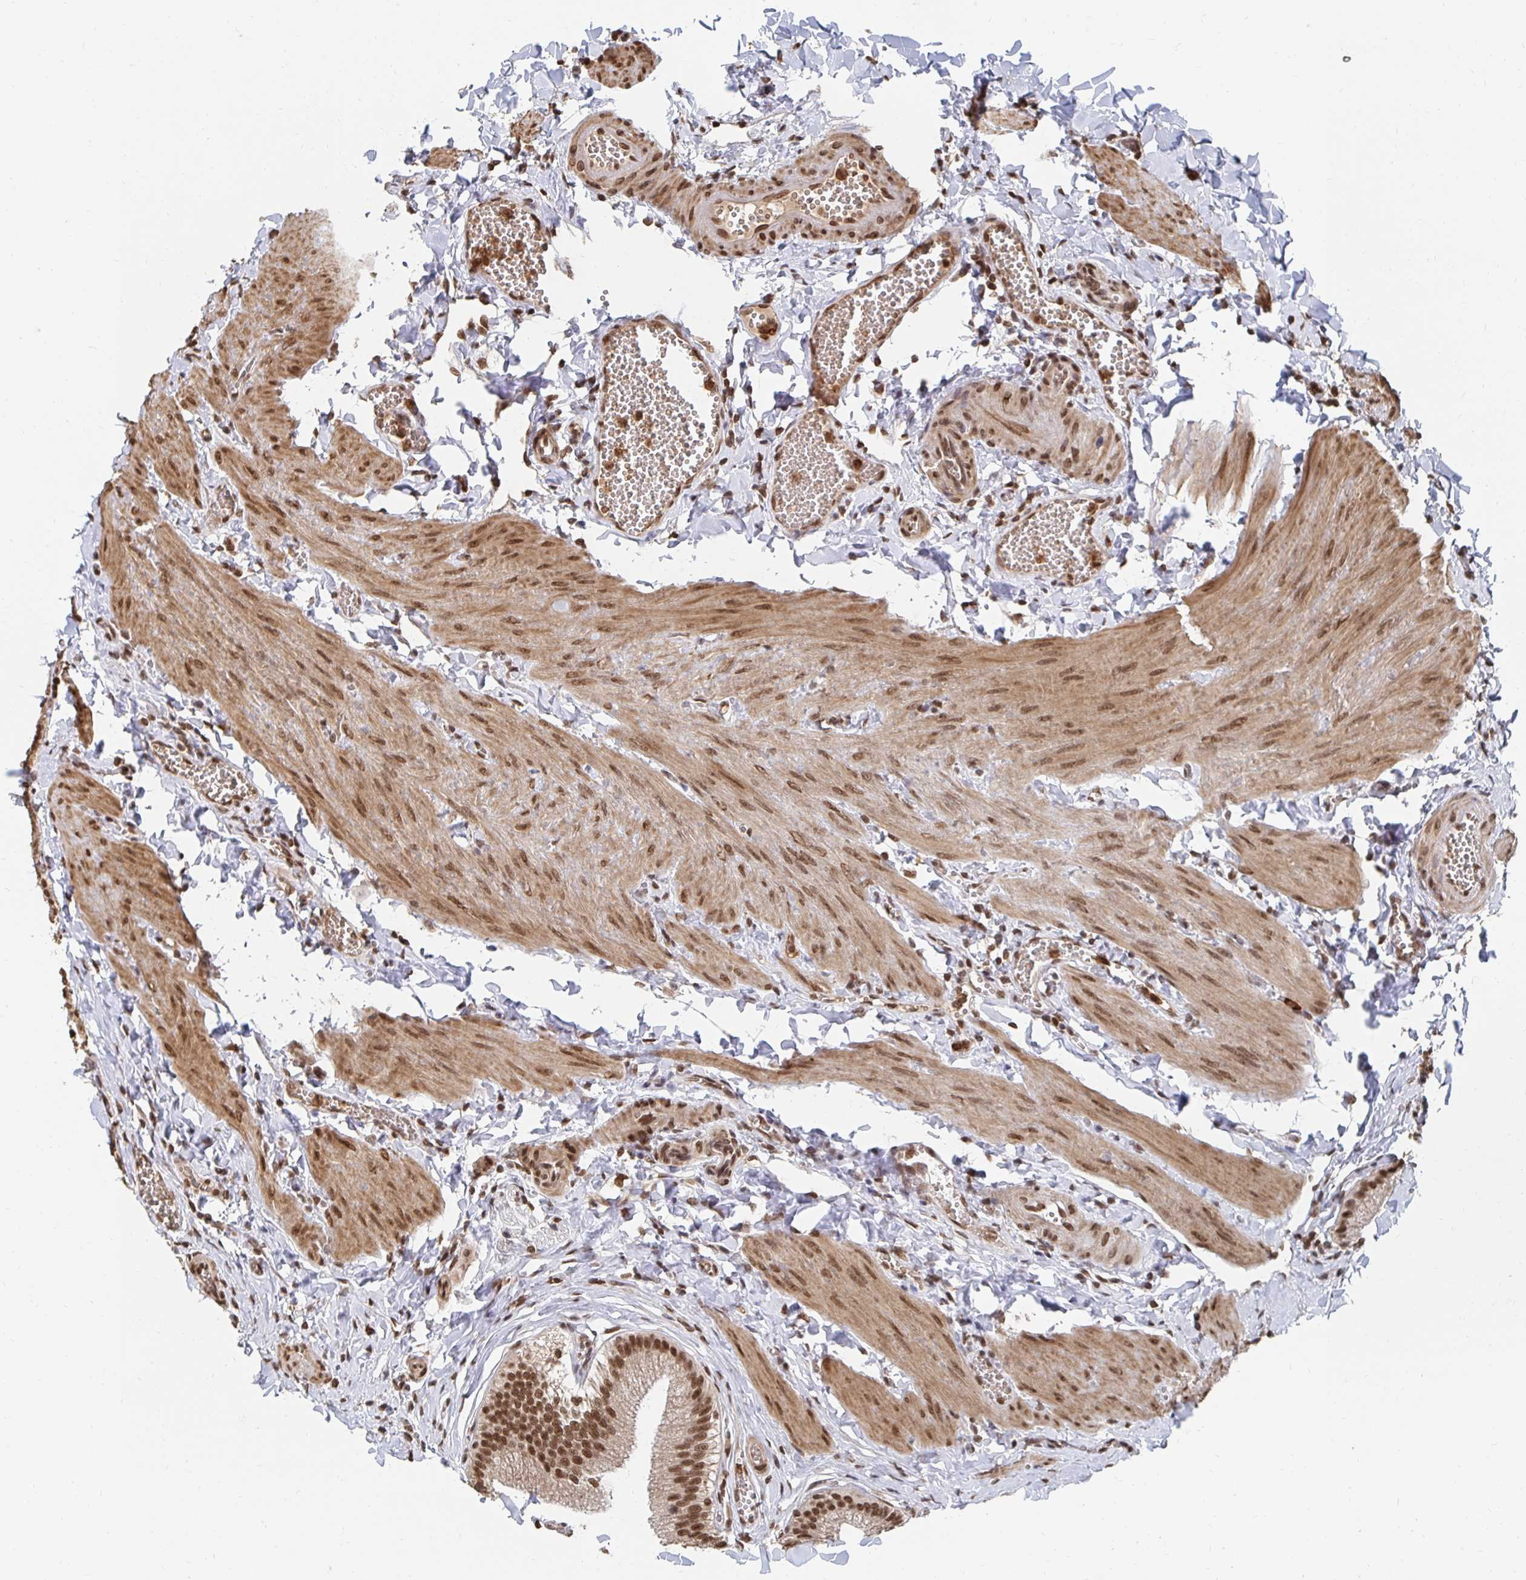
{"staining": {"intensity": "strong", "quantity": ">75%", "location": "nuclear"}, "tissue": "gallbladder", "cell_type": "Glandular cells", "image_type": "normal", "snomed": [{"axis": "morphology", "description": "Normal tissue, NOS"}, {"axis": "topography", "description": "Gallbladder"}], "caption": "A brown stain highlights strong nuclear staining of a protein in glandular cells of benign gallbladder.", "gene": "GTF3C6", "patient": {"sex": "male", "age": 17}}